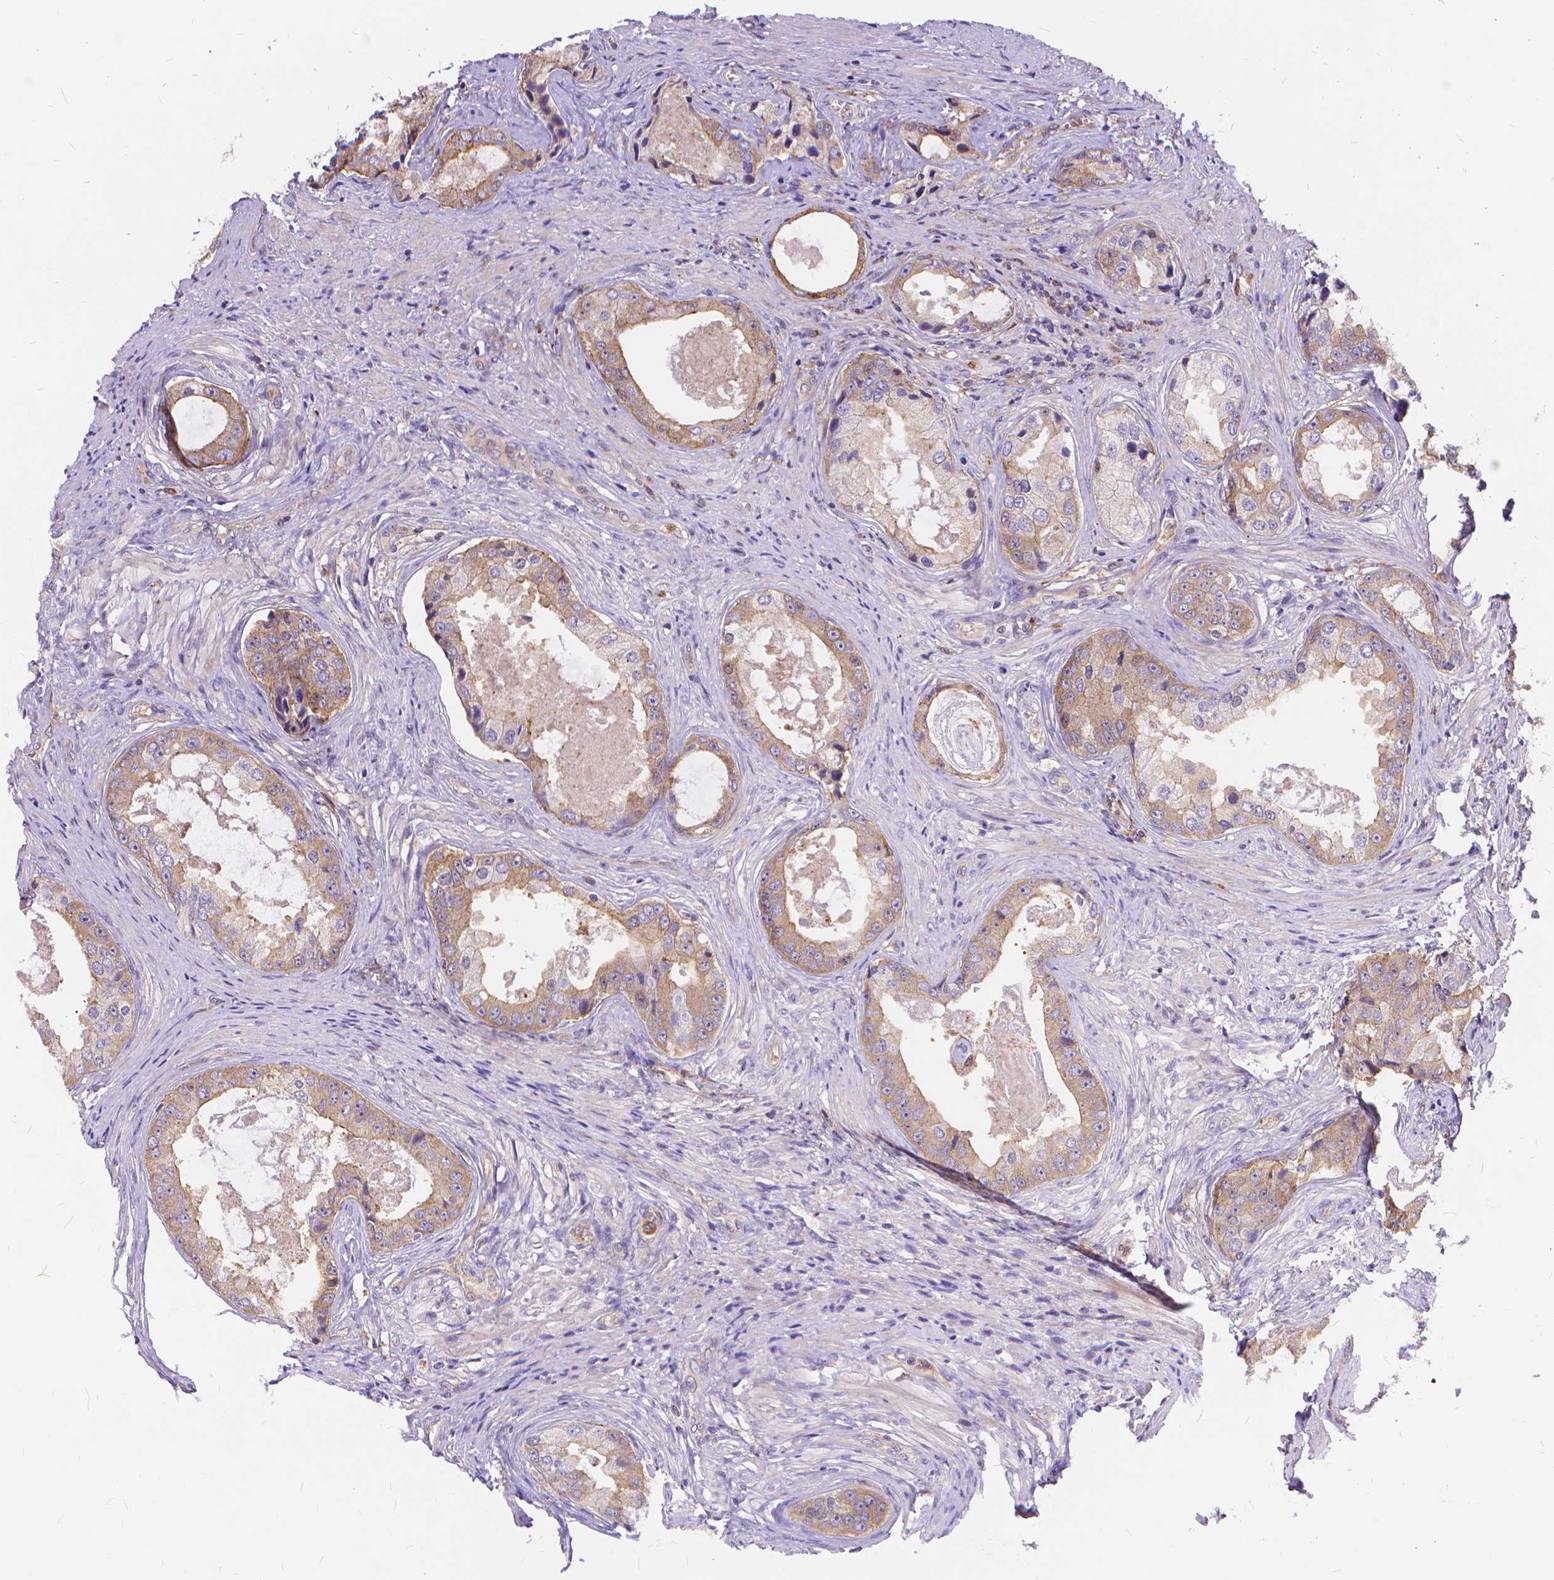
{"staining": {"intensity": "weak", "quantity": "25%-75%", "location": "cytoplasmic/membranous"}, "tissue": "prostate cancer", "cell_type": "Tumor cells", "image_type": "cancer", "snomed": [{"axis": "morphology", "description": "Adenocarcinoma, Low grade"}, {"axis": "topography", "description": "Prostate"}], "caption": "Immunohistochemistry of human prostate adenocarcinoma (low-grade) reveals low levels of weak cytoplasmic/membranous staining in approximately 25%-75% of tumor cells.", "gene": "ARAP1", "patient": {"sex": "male", "age": 68}}